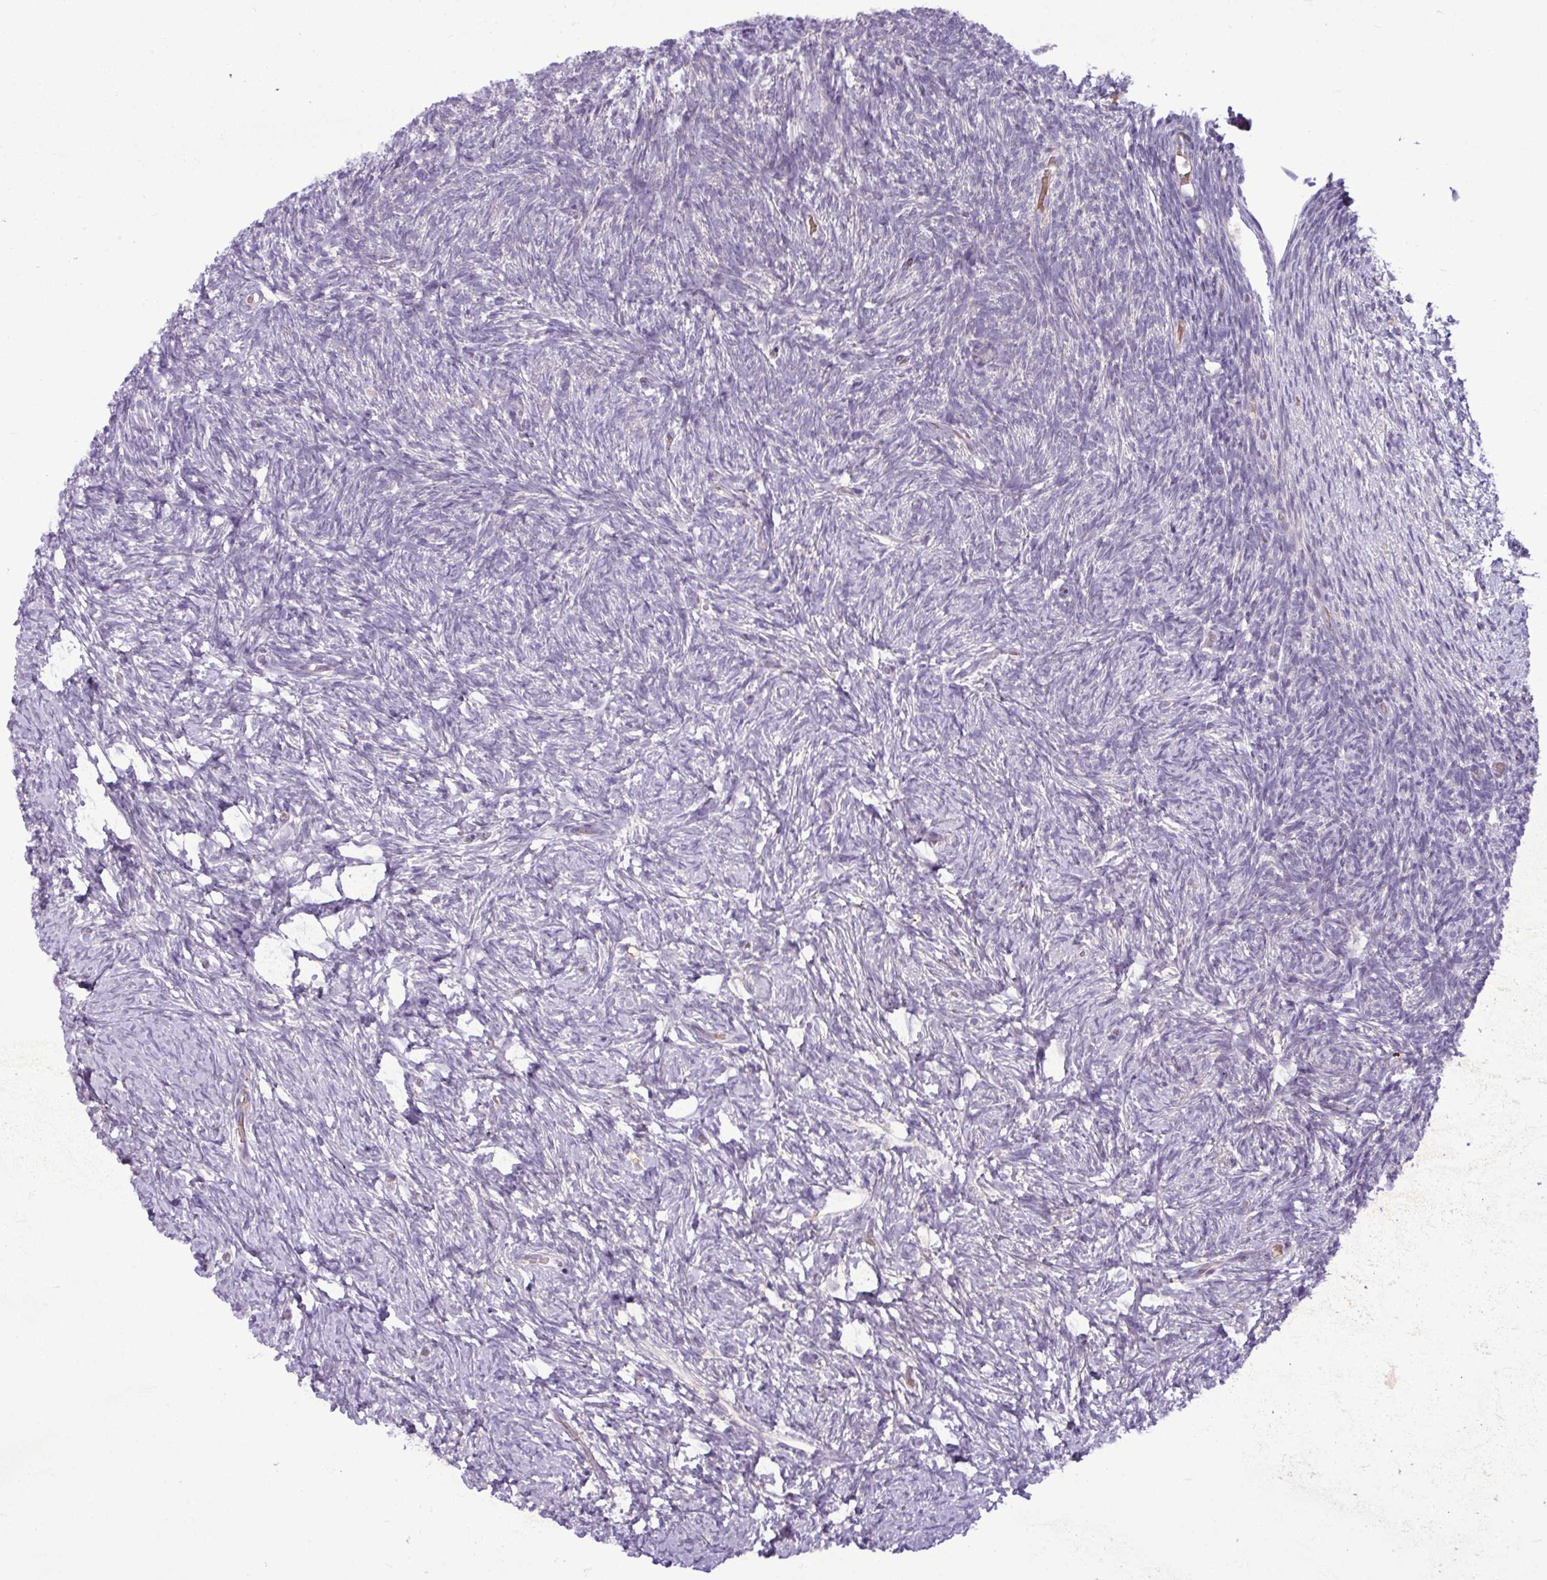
{"staining": {"intensity": "negative", "quantity": "none", "location": "none"}, "tissue": "ovary", "cell_type": "Ovarian stroma cells", "image_type": "normal", "snomed": [{"axis": "morphology", "description": "Normal tissue, NOS"}, {"axis": "topography", "description": "Ovary"}], "caption": "This histopathology image is of normal ovary stained with immunohistochemistry (IHC) to label a protein in brown with the nuclei are counter-stained blue. There is no expression in ovarian stroma cells. The staining is performed using DAB brown chromogen with nuclei counter-stained in using hematoxylin.", "gene": "IL17A", "patient": {"sex": "female", "age": 39}}